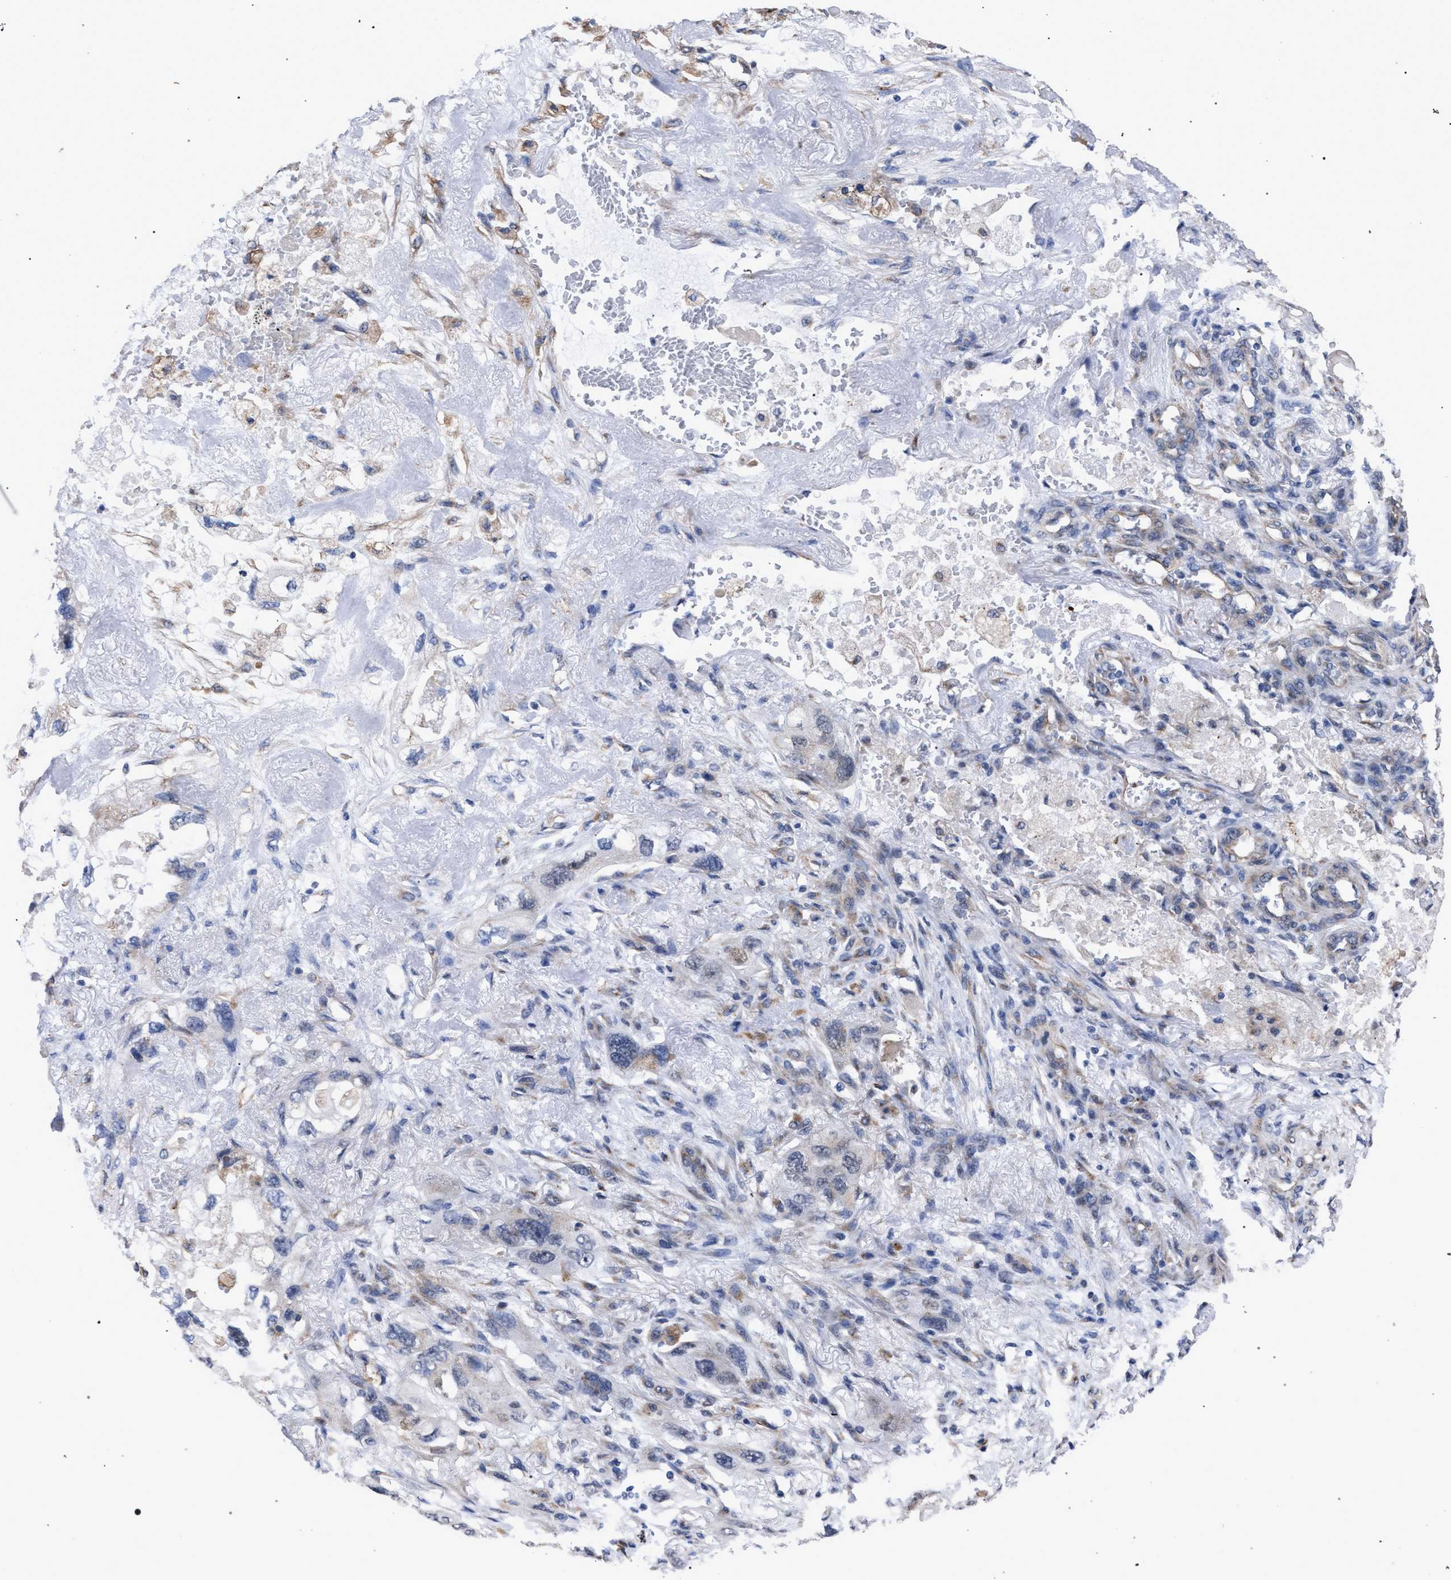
{"staining": {"intensity": "weak", "quantity": "<25%", "location": "cytoplasmic/membranous"}, "tissue": "lung cancer", "cell_type": "Tumor cells", "image_type": "cancer", "snomed": [{"axis": "morphology", "description": "Squamous cell carcinoma, NOS"}, {"axis": "topography", "description": "Lung"}], "caption": "A histopathology image of lung squamous cell carcinoma stained for a protein shows no brown staining in tumor cells.", "gene": "GOLGA2", "patient": {"sex": "female", "age": 73}}